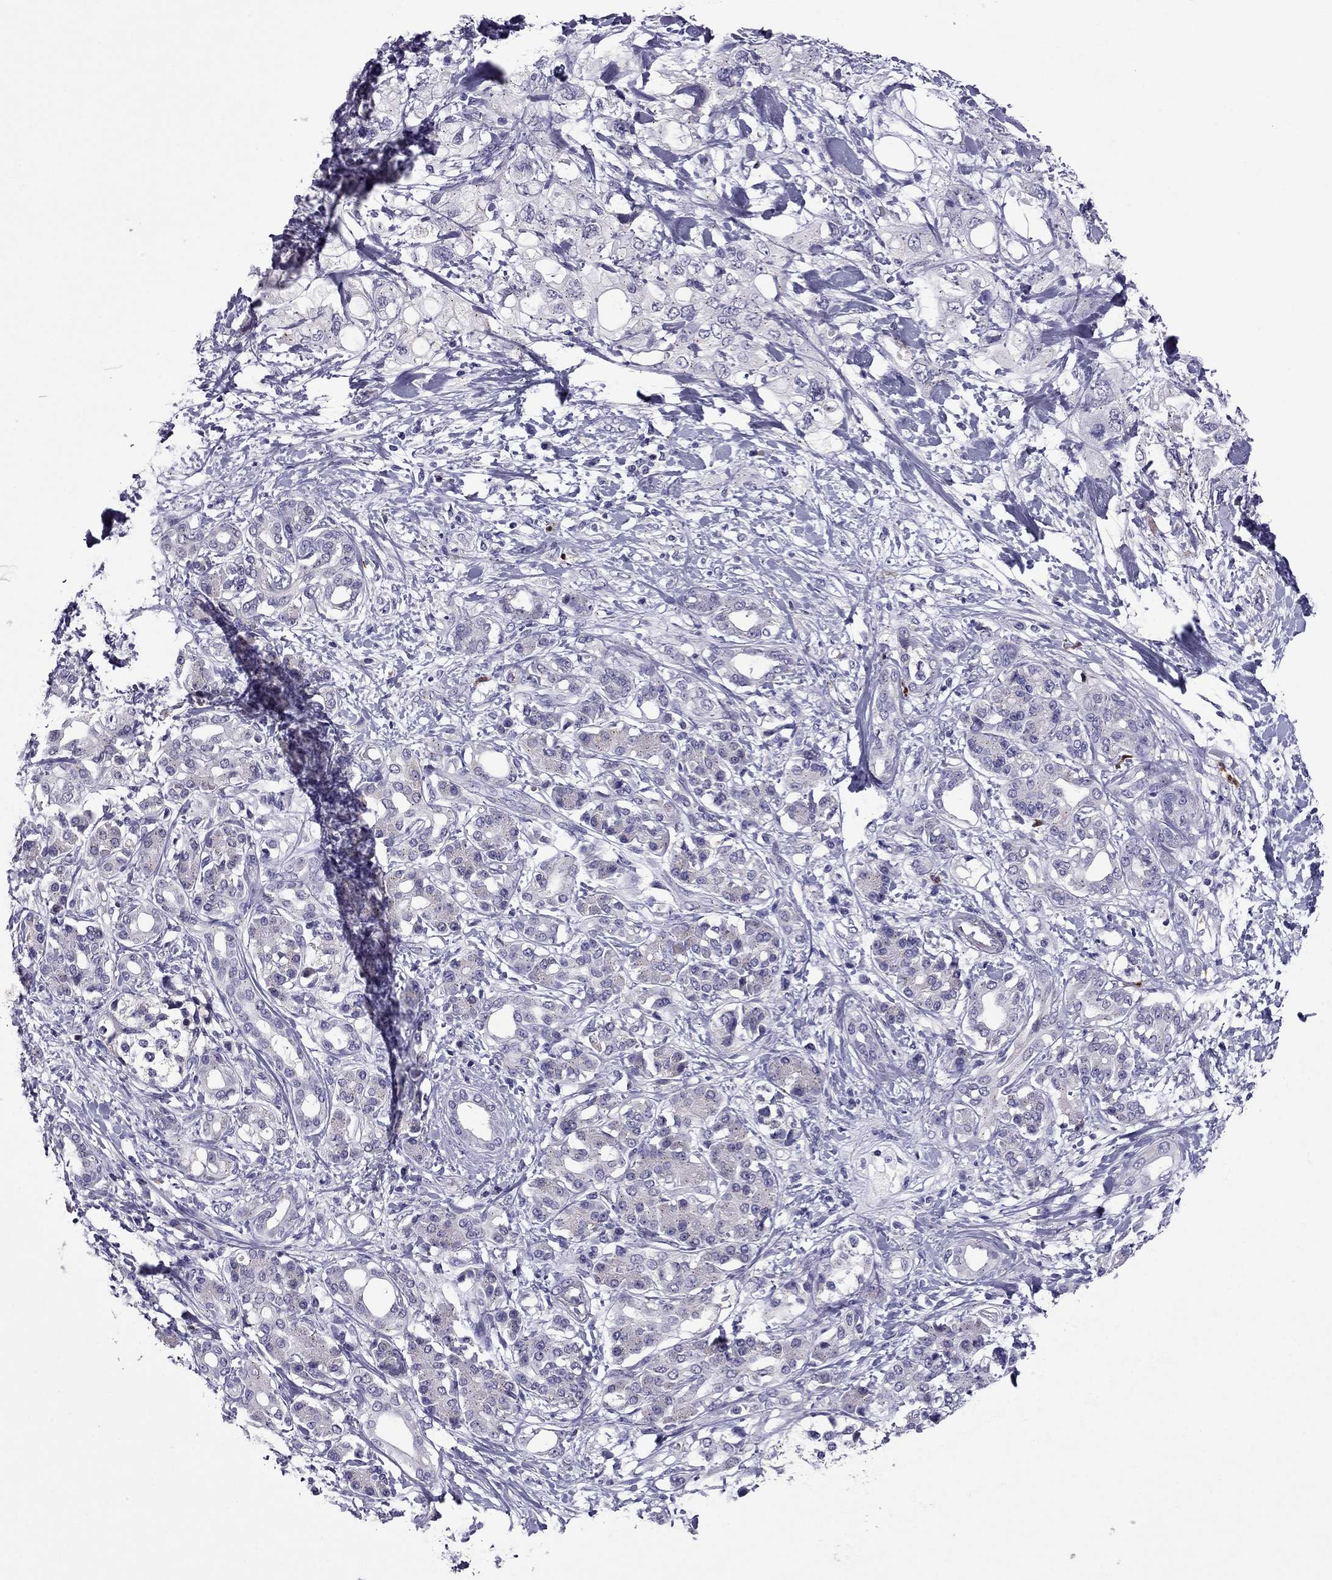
{"staining": {"intensity": "negative", "quantity": "none", "location": "none"}, "tissue": "pancreatic cancer", "cell_type": "Tumor cells", "image_type": "cancer", "snomed": [{"axis": "morphology", "description": "Adenocarcinoma, NOS"}, {"axis": "topography", "description": "Pancreas"}], "caption": "IHC photomicrograph of neoplastic tissue: pancreatic cancer (adenocarcinoma) stained with DAB (3,3'-diaminobenzidine) shows no significant protein staining in tumor cells.", "gene": "MYBPH", "patient": {"sex": "female", "age": 56}}